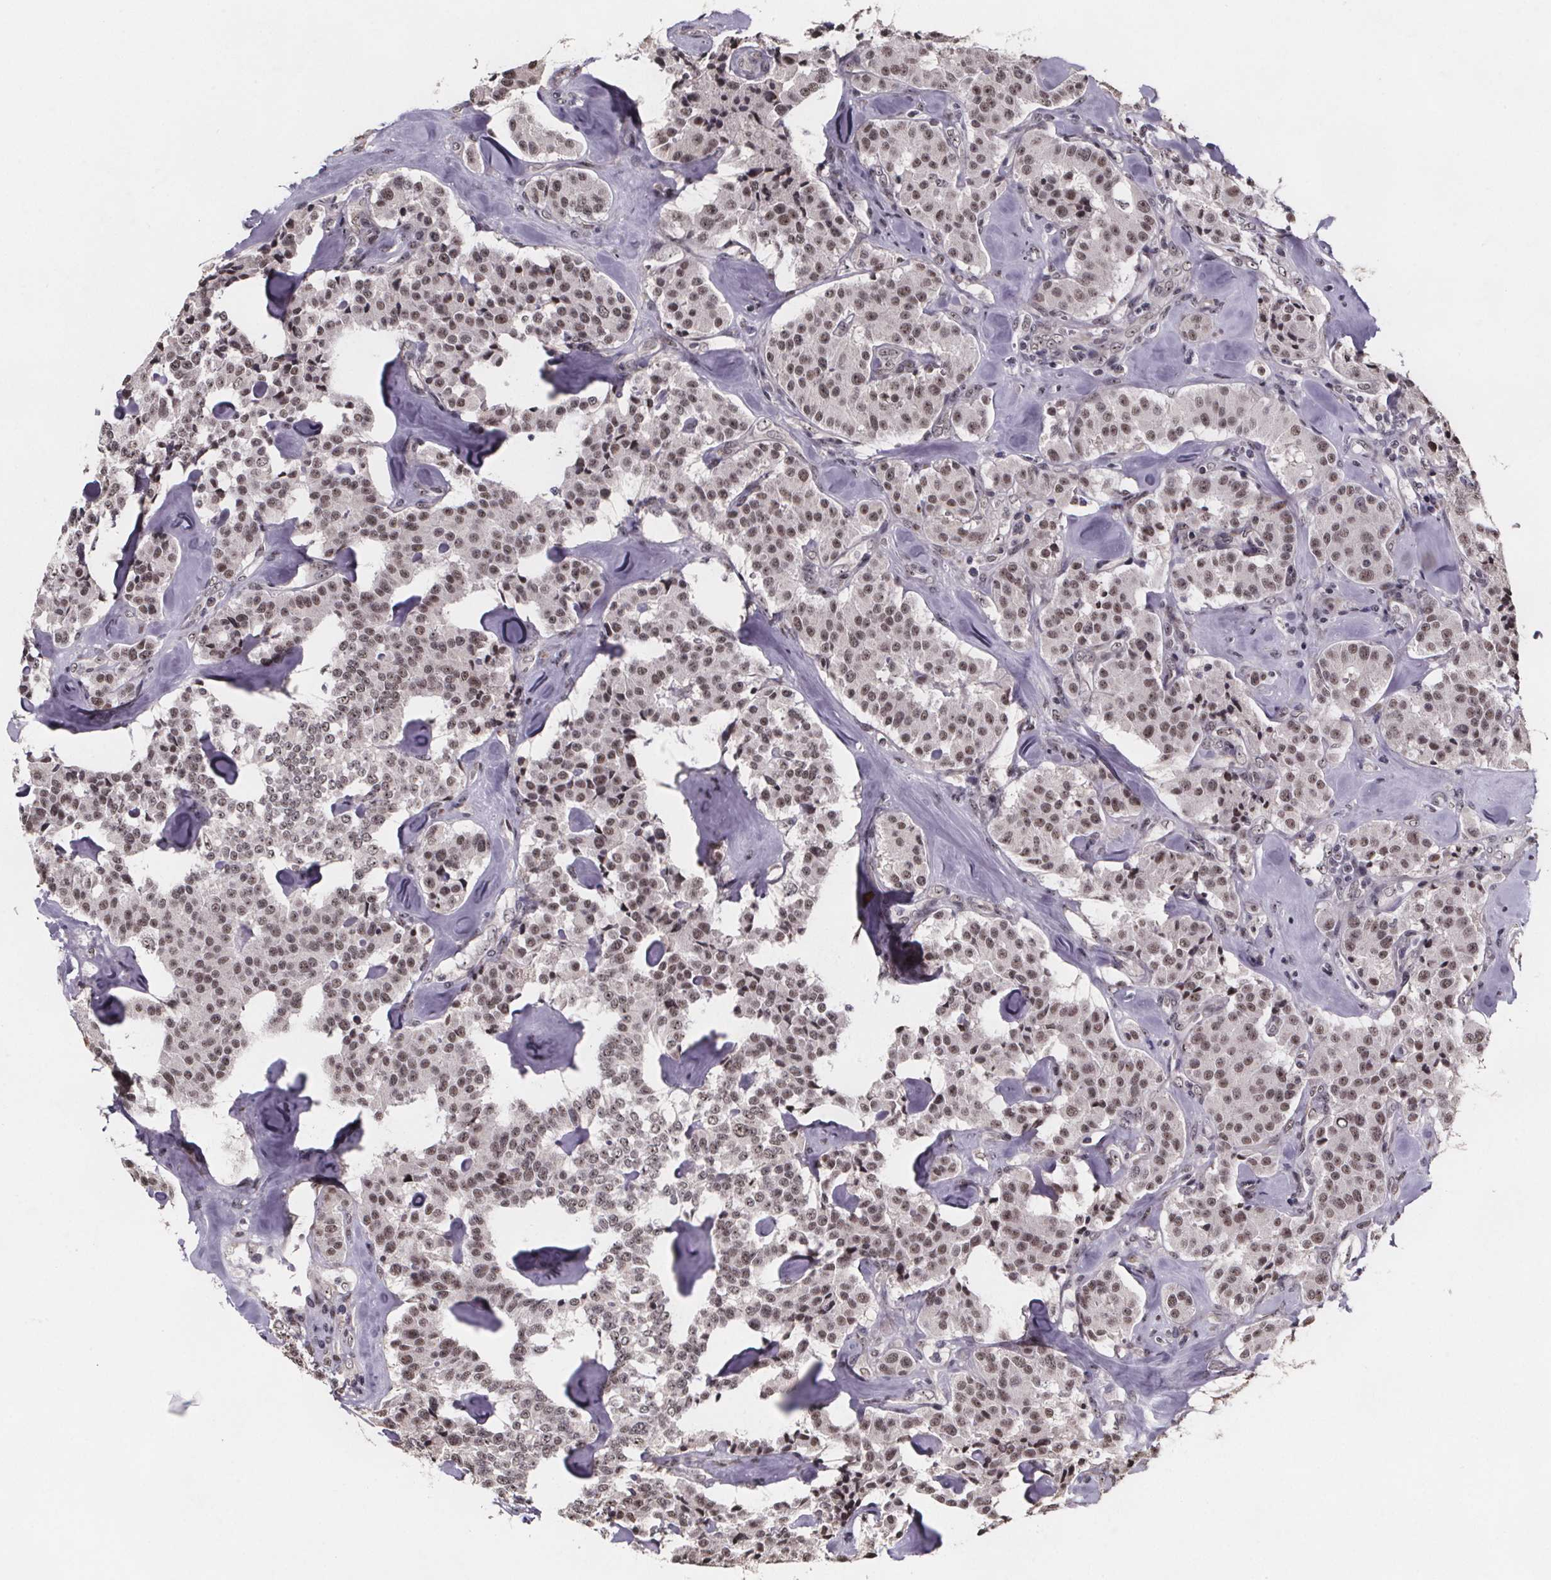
{"staining": {"intensity": "moderate", "quantity": ">75%", "location": "nuclear"}, "tissue": "carcinoid", "cell_type": "Tumor cells", "image_type": "cancer", "snomed": [{"axis": "morphology", "description": "Carcinoid, malignant, NOS"}, {"axis": "topography", "description": "Pancreas"}], "caption": "Immunohistochemical staining of carcinoid (malignant) demonstrates medium levels of moderate nuclear positivity in approximately >75% of tumor cells. Nuclei are stained in blue.", "gene": "U2SURP", "patient": {"sex": "male", "age": 41}}